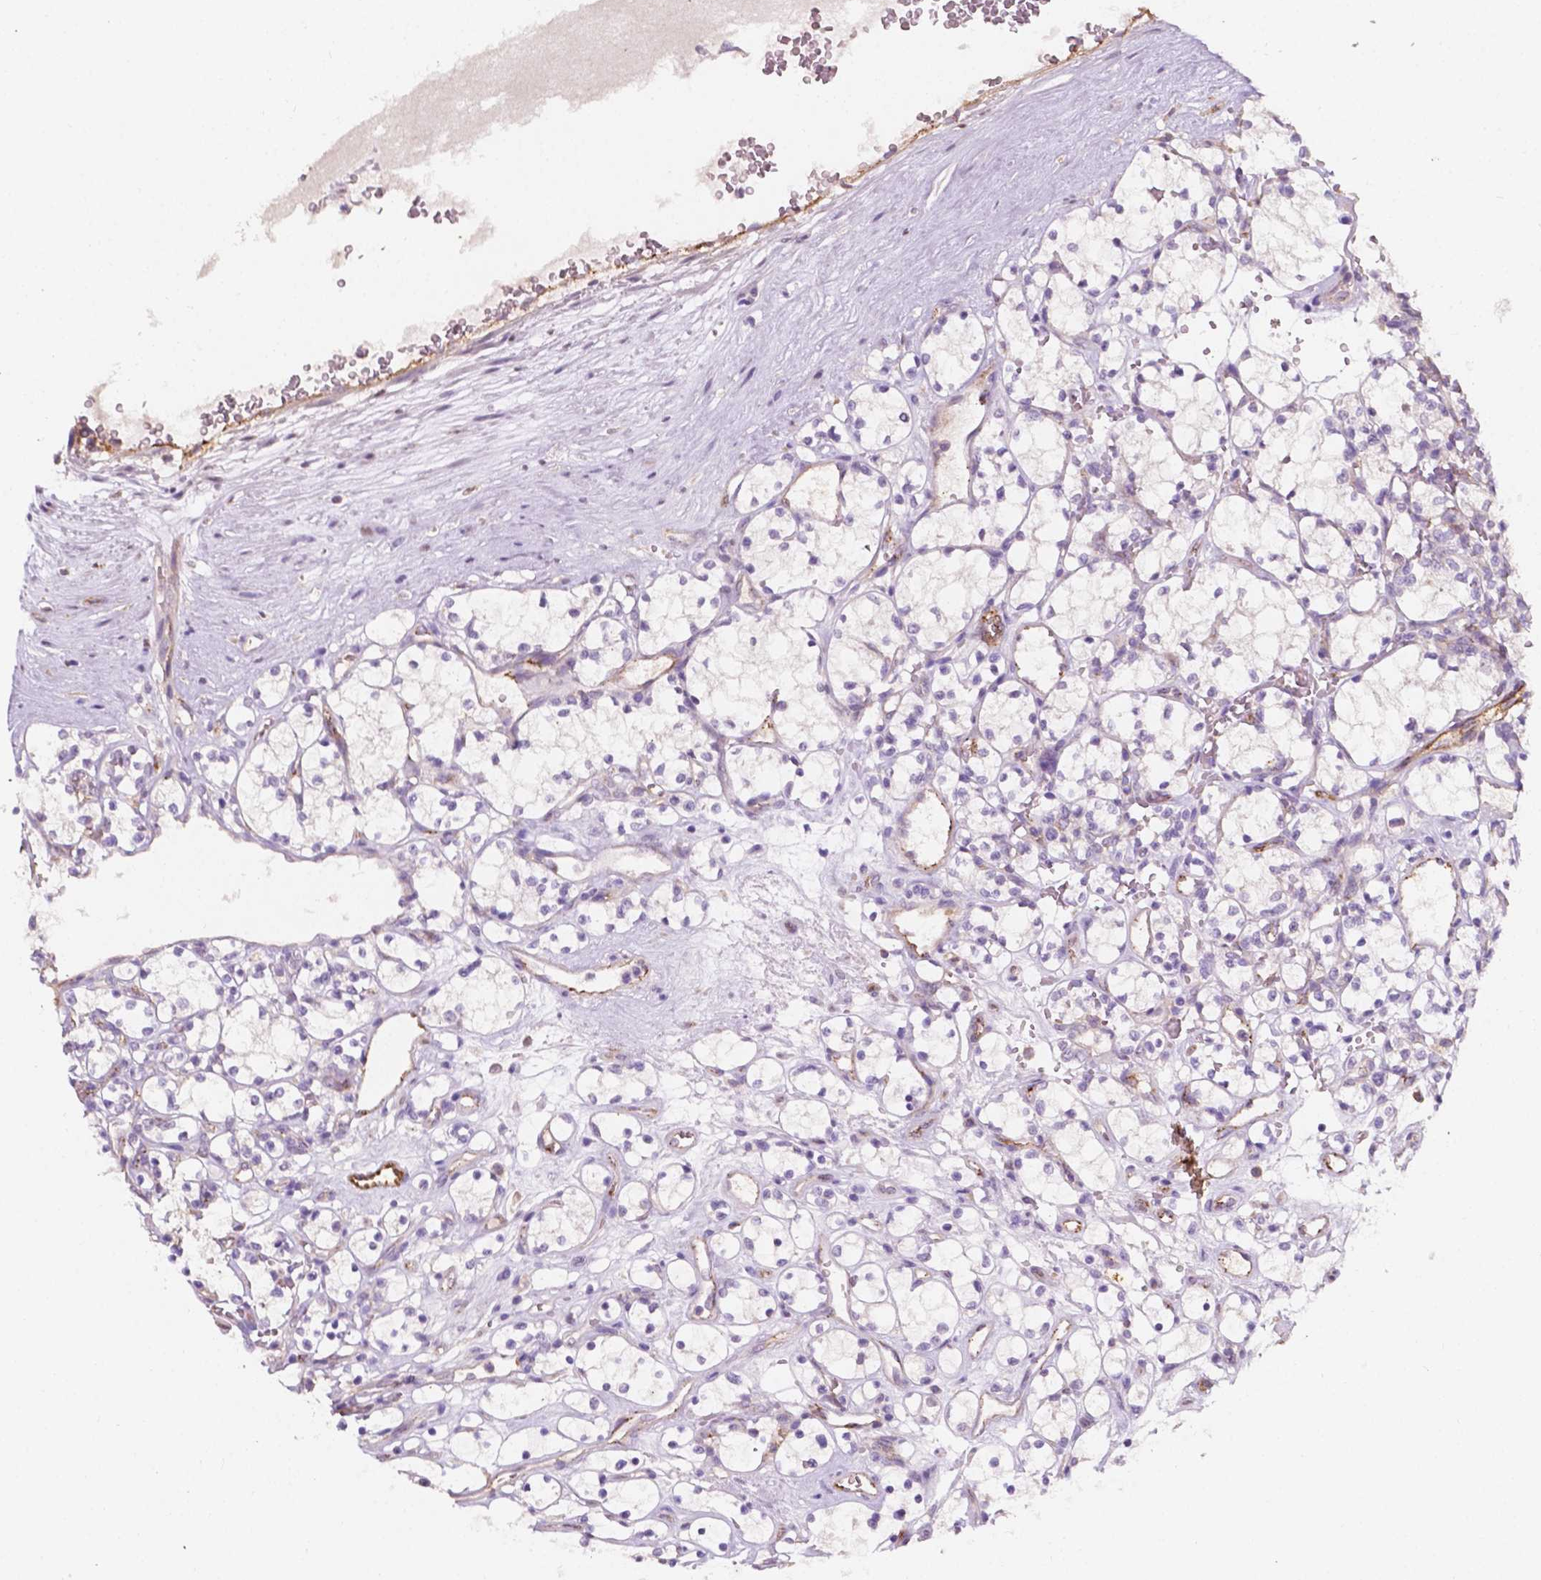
{"staining": {"intensity": "negative", "quantity": "none", "location": "none"}, "tissue": "renal cancer", "cell_type": "Tumor cells", "image_type": "cancer", "snomed": [{"axis": "morphology", "description": "Adenocarcinoma, NOS"}, {"axis": "topography", "description": "Kidney"}], "caption": "Tumor cells show no significant protein staining in renal adenocarcinoma. The staining is performed using DAB brown chromogen with nuclei counter-stained in using hematoxylin.", "gene": "SLC22A4", "patient": {"sex": "female", "age": 69}}